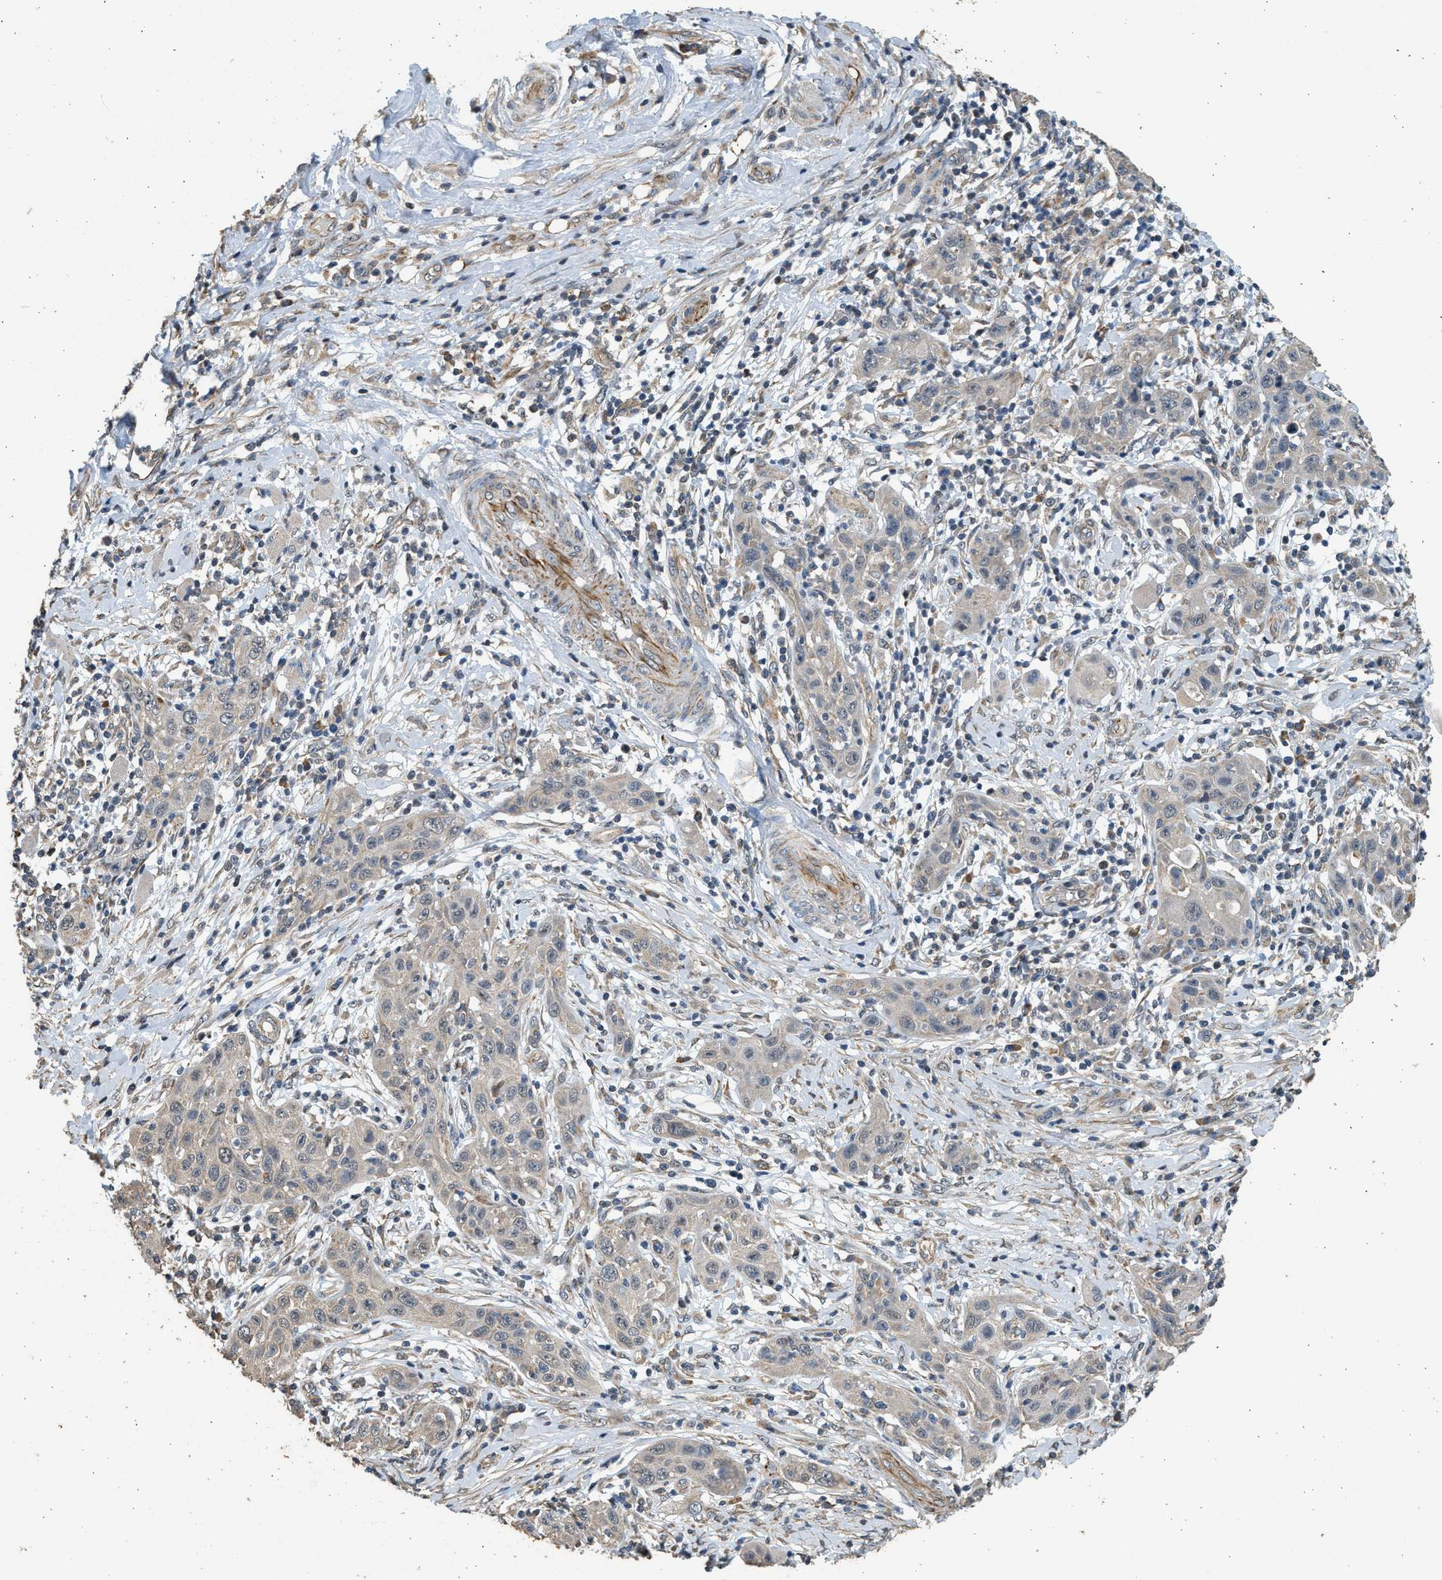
{"staining": {"intensity": "negative", "quantity": "none", "location": "none"}, "tissue": "skin cancer", "cell_type": "Tumor cells", "image_type": "cancer", "snomed": [{"axis": "morphology", "description": "Squamous cell carcinoma, NOS"}, {"axis": "topography", "description": "Skin"}], "caption": "Immunohistochemical staining of human squamous cell carcinoma (skin) exhibits no significant expression in tumor cells.", "gene": "PCLO", "patient": {"sex": "female", "age": 88}}